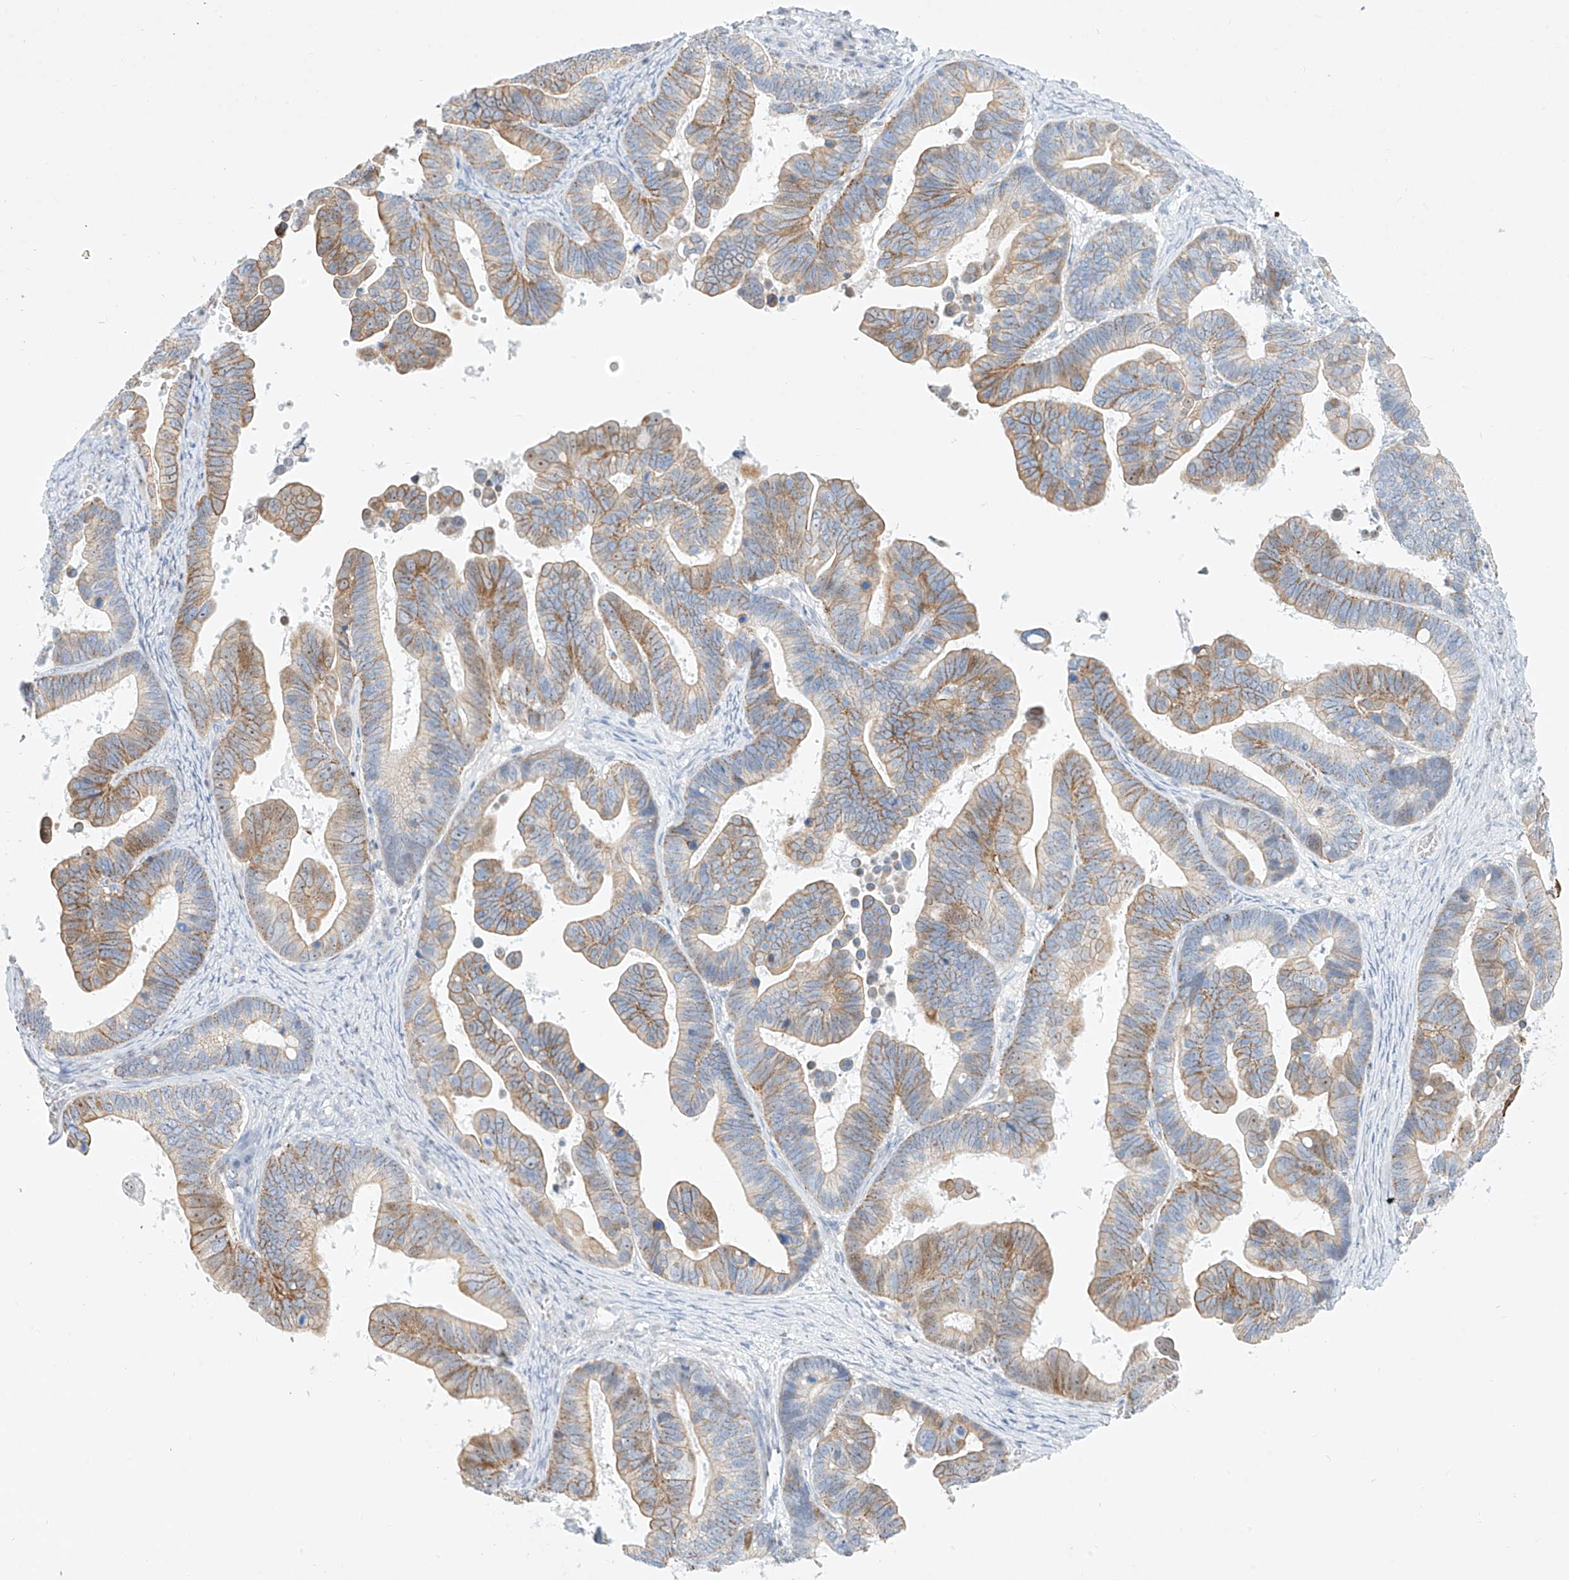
{"staining": {"intensity": "moderate", "quantity": "25%-75%", "location": "cytoplasmic/membranous,nuclear"}, "tissue": "ovarian cancer", "cell_type": "Tumor cells", "image_type": "cancer", "snomed": [{"axis": "morphology", "description": "Cystadenocarcinoma, serous, NOS"}, {"axis": "topography", "description": "Ovary"}], "caption": "This is a histology image of immunohistochemistry staining of ovarian serous cystadenocarcinoma, which shows moderate positivity in the cytoplasmic/membranous and nuclear of tumor cells.", "gene": "SNU13", "patient": {"sex": "female", "age": 56}}